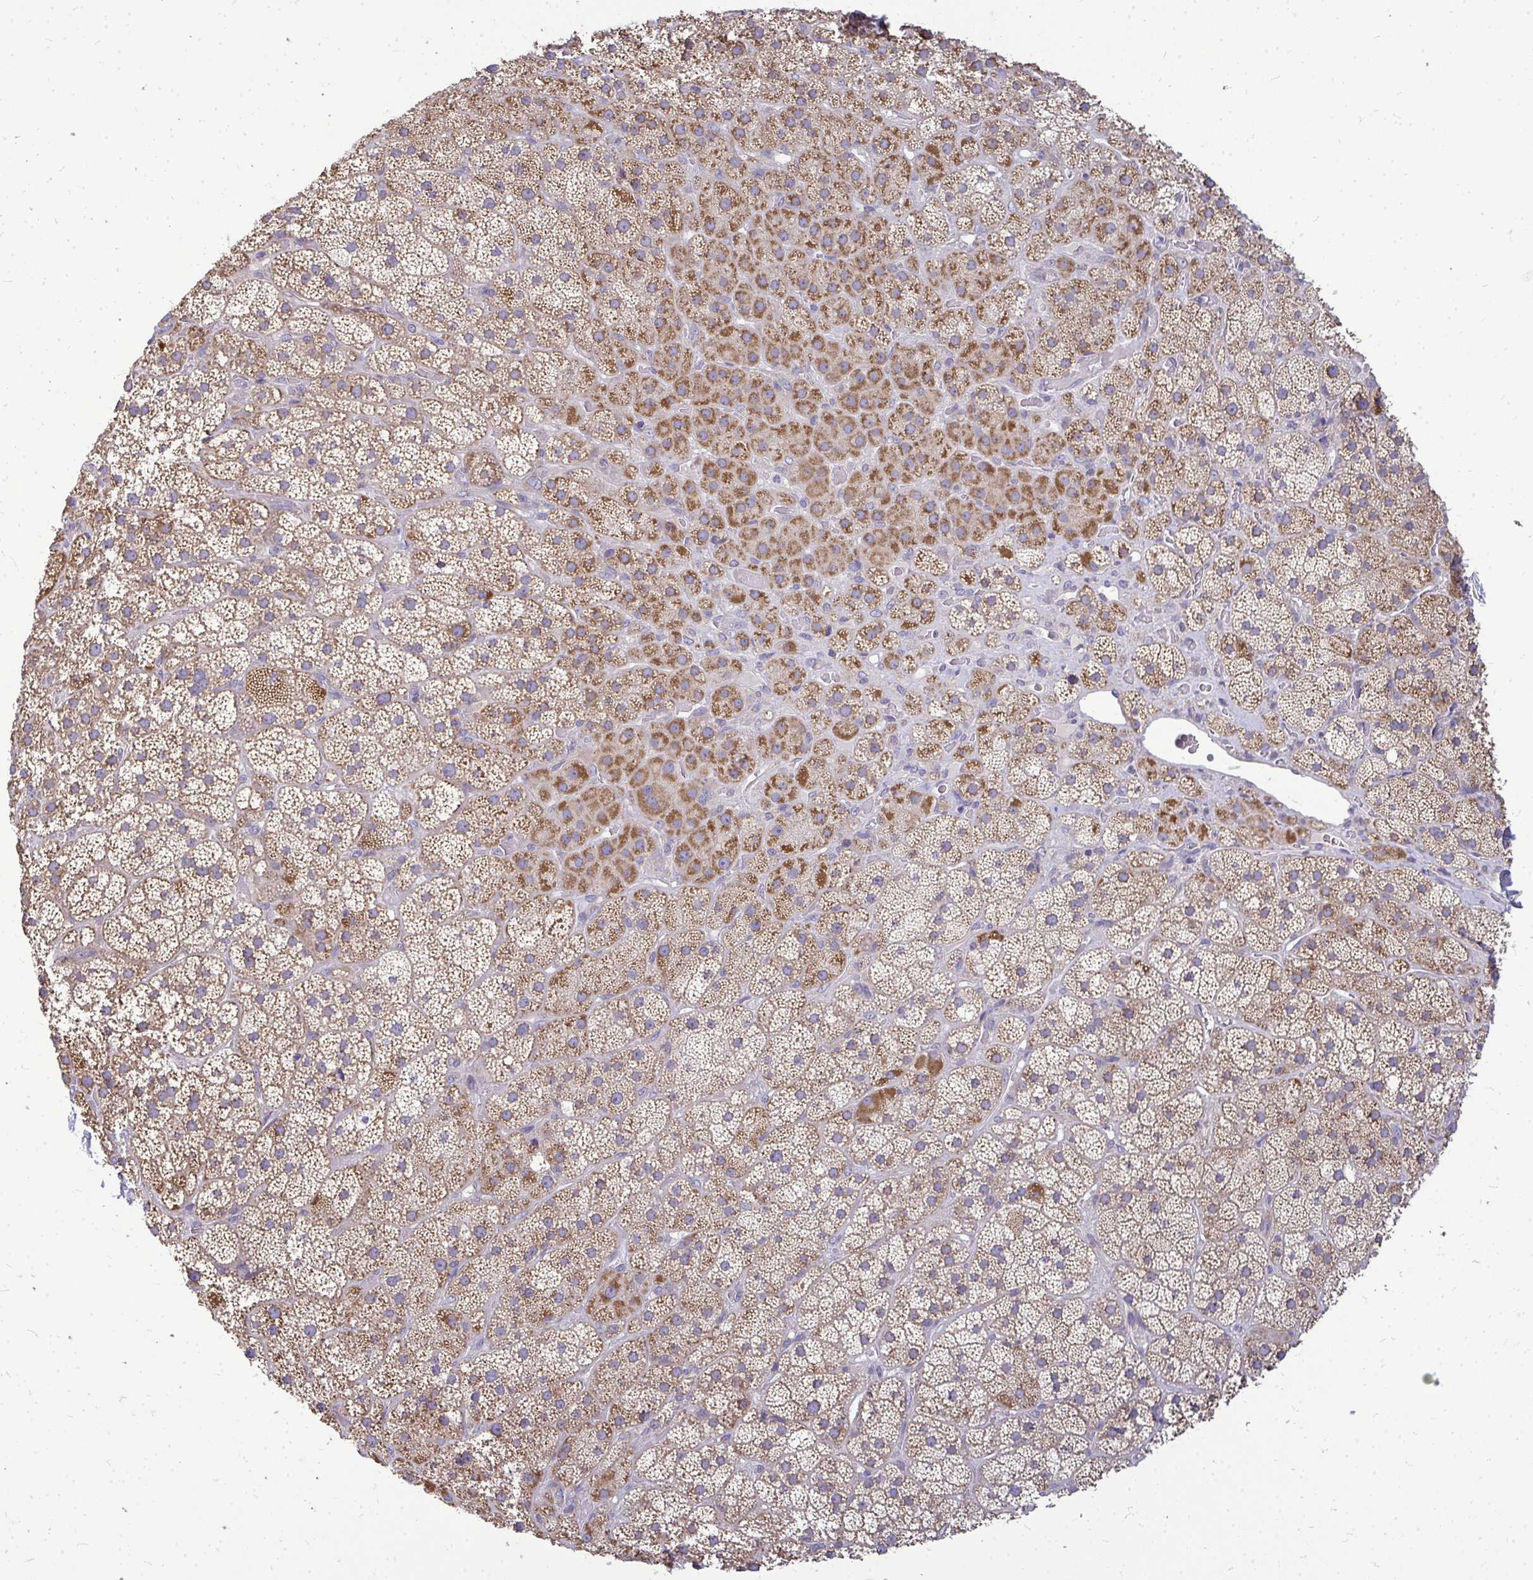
{"staining": {"intensity": "moderate", "quantity": ">75%", "location": "cytoplasmic/membranous"}, "tissue": "adrenal gland", "cell_type": "Glandular cells", "image_type": "normal", "snomed": [{"axis": "morphology", "description": "Normal tissue, NOS"}, {"axis": "topography", "description": "Adrenal gland"}], "caption": "Immunohistochemical staining of benign adrenal gland demonstrates moderate cytoplasmic/membranous protein positivity in about >75% of glandular cells.", "gene": "RPLP2", "patient": {"sex": "male", "age": 57}}